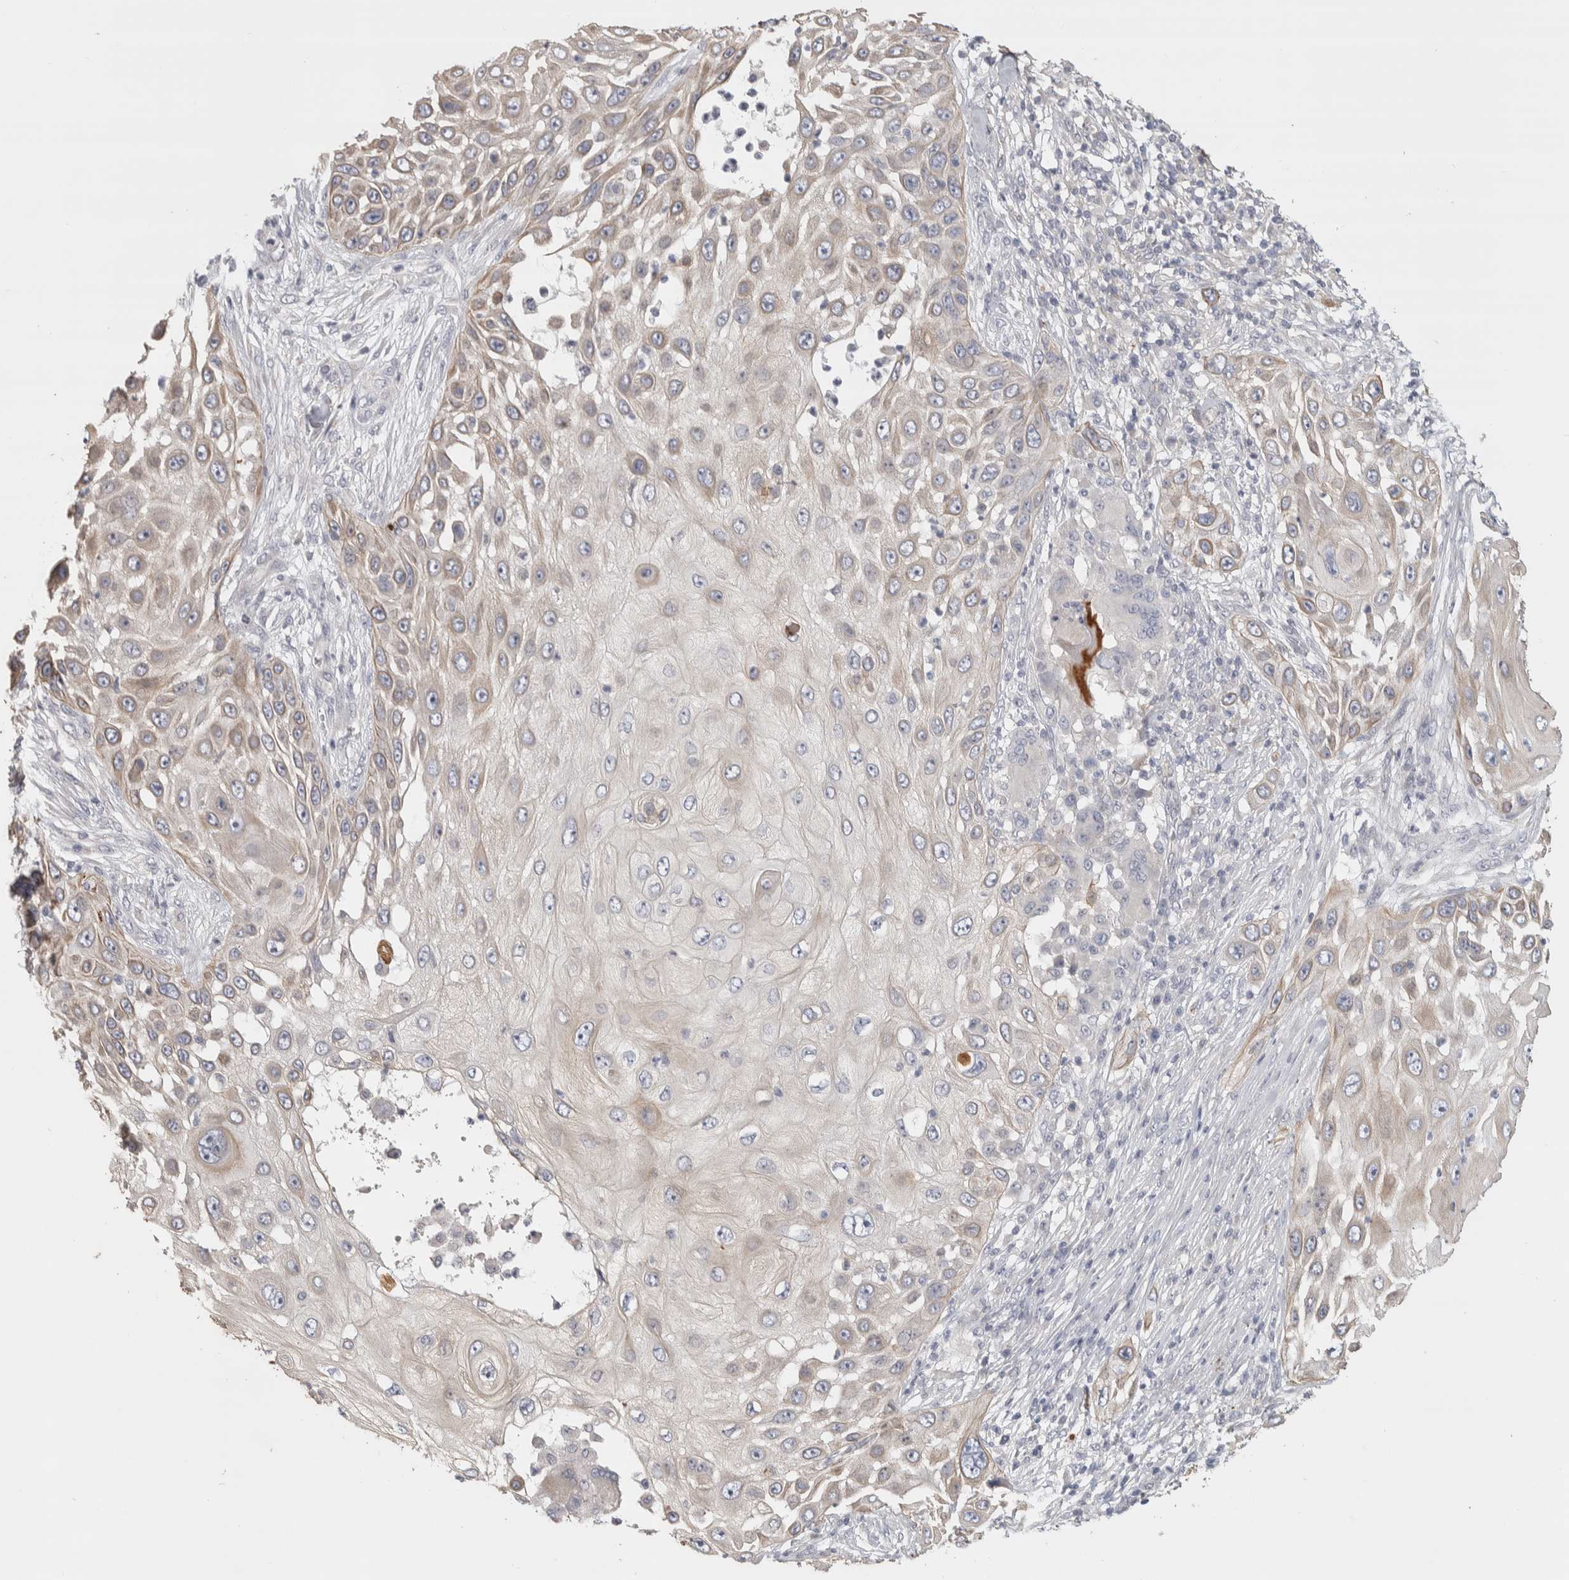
{"staining": {"intensity": "weak", "quantity": "<25%", "location": "cytoplasmic/membranous"}, "tissue": "skin cancer", "cell_type": "Tumor cells", "image_type": "cancer", "snomed": [{"axis": "morphology", "description": "Squamous cell carcinoma, NOS"}, {"axis": "topography", "description": "Skin"}], "caption": "Skin squamous cell carcinoma stained for a protein using IHC exhibits no positivity tumor cells.", "gene": "DCXR", "patient": {"sex": "female", "age": 44}}